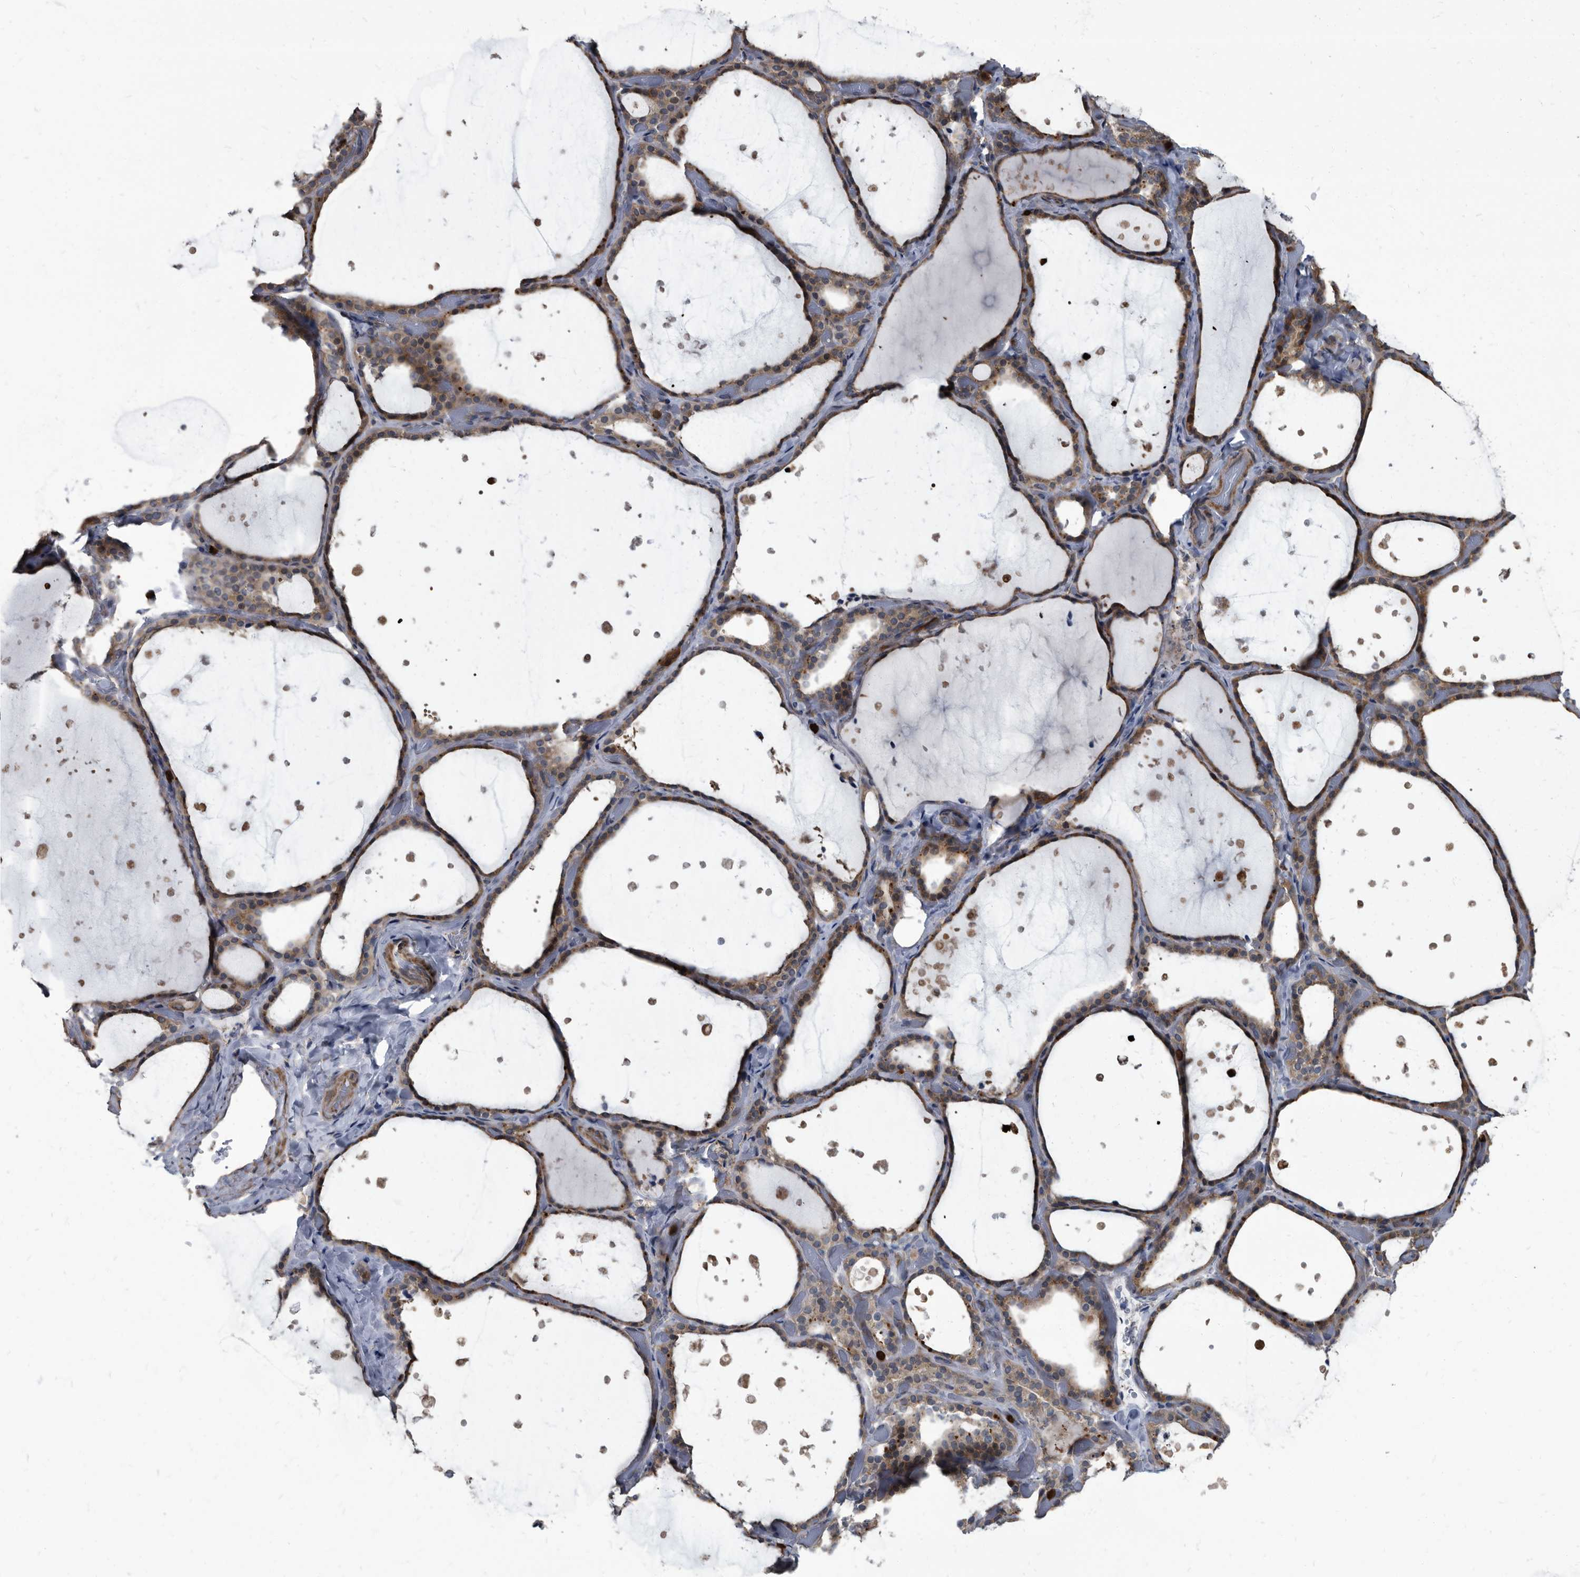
{"staining": {"intensity": "moderate", "quantity": ">75%", "location": "cytoplasmic/membranous"}, "tissue": "thyroid gland", "cell_type": "Glandular cells", "image_type": "normal", "snomed": [{"axis": "morphology", "description": "Normal tissue, NOS"}, {"axis": "topography", "description": "Thyroid gland"}], "caption": "An immunohistochemistry (IHC) histopathology image of benign tissue is shown. Protein staining in brown labels moderate cytoplasmic/membranous positivity in thyroid gland within glandular cells.", "gene": "CDV3", "patient": {"sex": "female", "age": 44}}